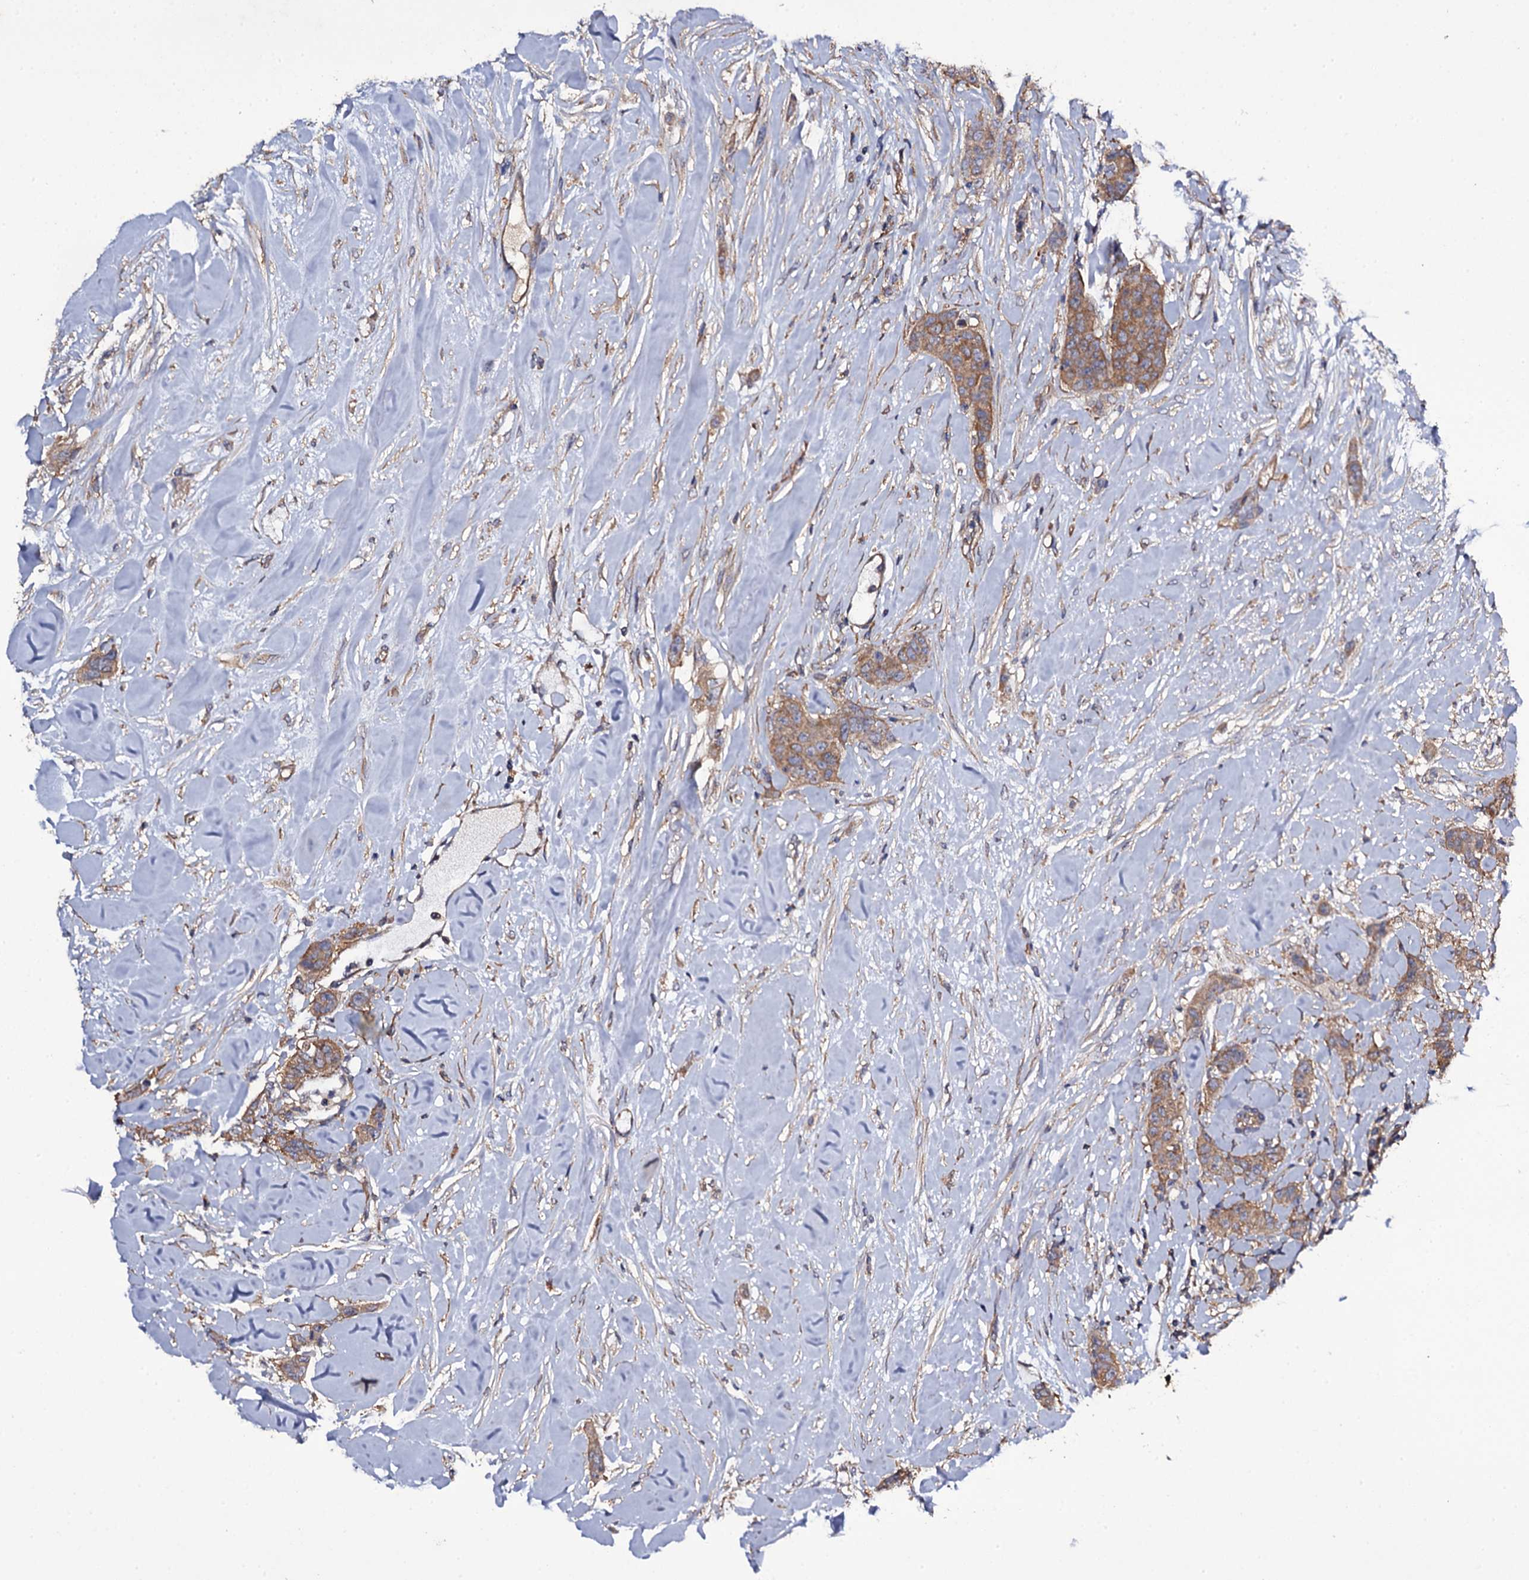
{"staining": {"intensity": "moderate", "quantity": ">75%", "location": "cytoplasmic/membranous"}, "tissue": "breast cancer", "cell_type": "Tumor cells", "image_type": "cancer", "snomed": [{"axis": "morphology", "description": "Duct carcinoma"}, {"axis": "topography", "description": "Breast"}], "caption": "A medium amount of moderate cytoplasmic/membranous positivity is seen in approximately >75% of tumor cells in infiltrating ductal carcinoma (breast) tissue. (Stains: DAB in brown, nuclei in blue, Microscopy: brightfield microscopy at high magnification).", "gene": "TTC23", "patient": {"sex": "female", "age": 40}}